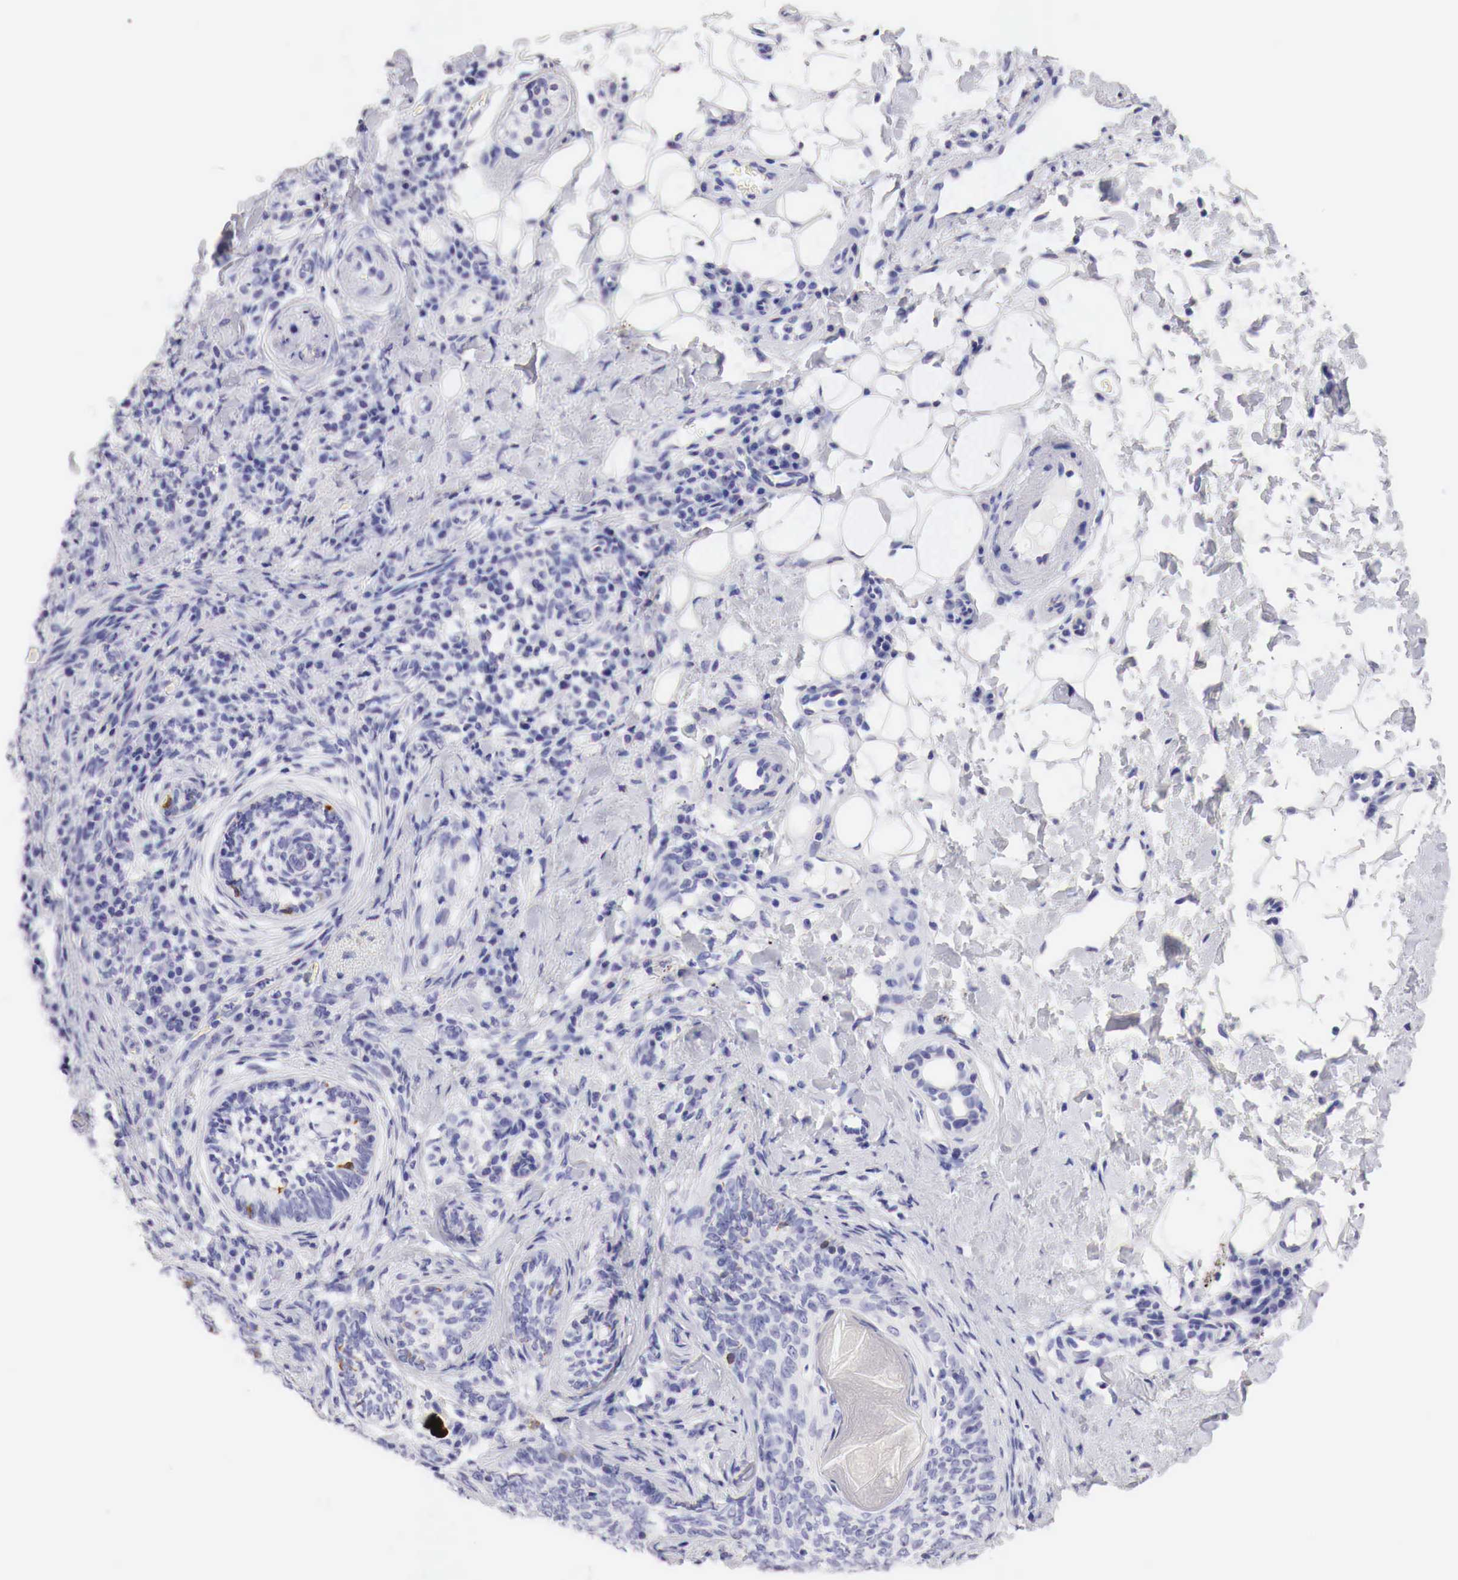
{"staining": {"intensity": "negative", "quantity": "none", "location": "none"}, "tissue": "skin cancer", "cell_type": "Tumor cells", "image_type": "cancer", "snomed": [{"axis": "morphology", "description": "Basal cell carcinoma"}, {"axis": "topography", "description": "Skin"}], "caption": "A photomicrograph of skin basal cell carcinoma stained for a protein reveals no brown staining in tumor cells. (Stains: DAB IHC with hematoxylin counter stain, Microscopy: brightfield microscopy at high magnification).", "gene": "TYR", "patient": {"sex": "male", "age": 89}}